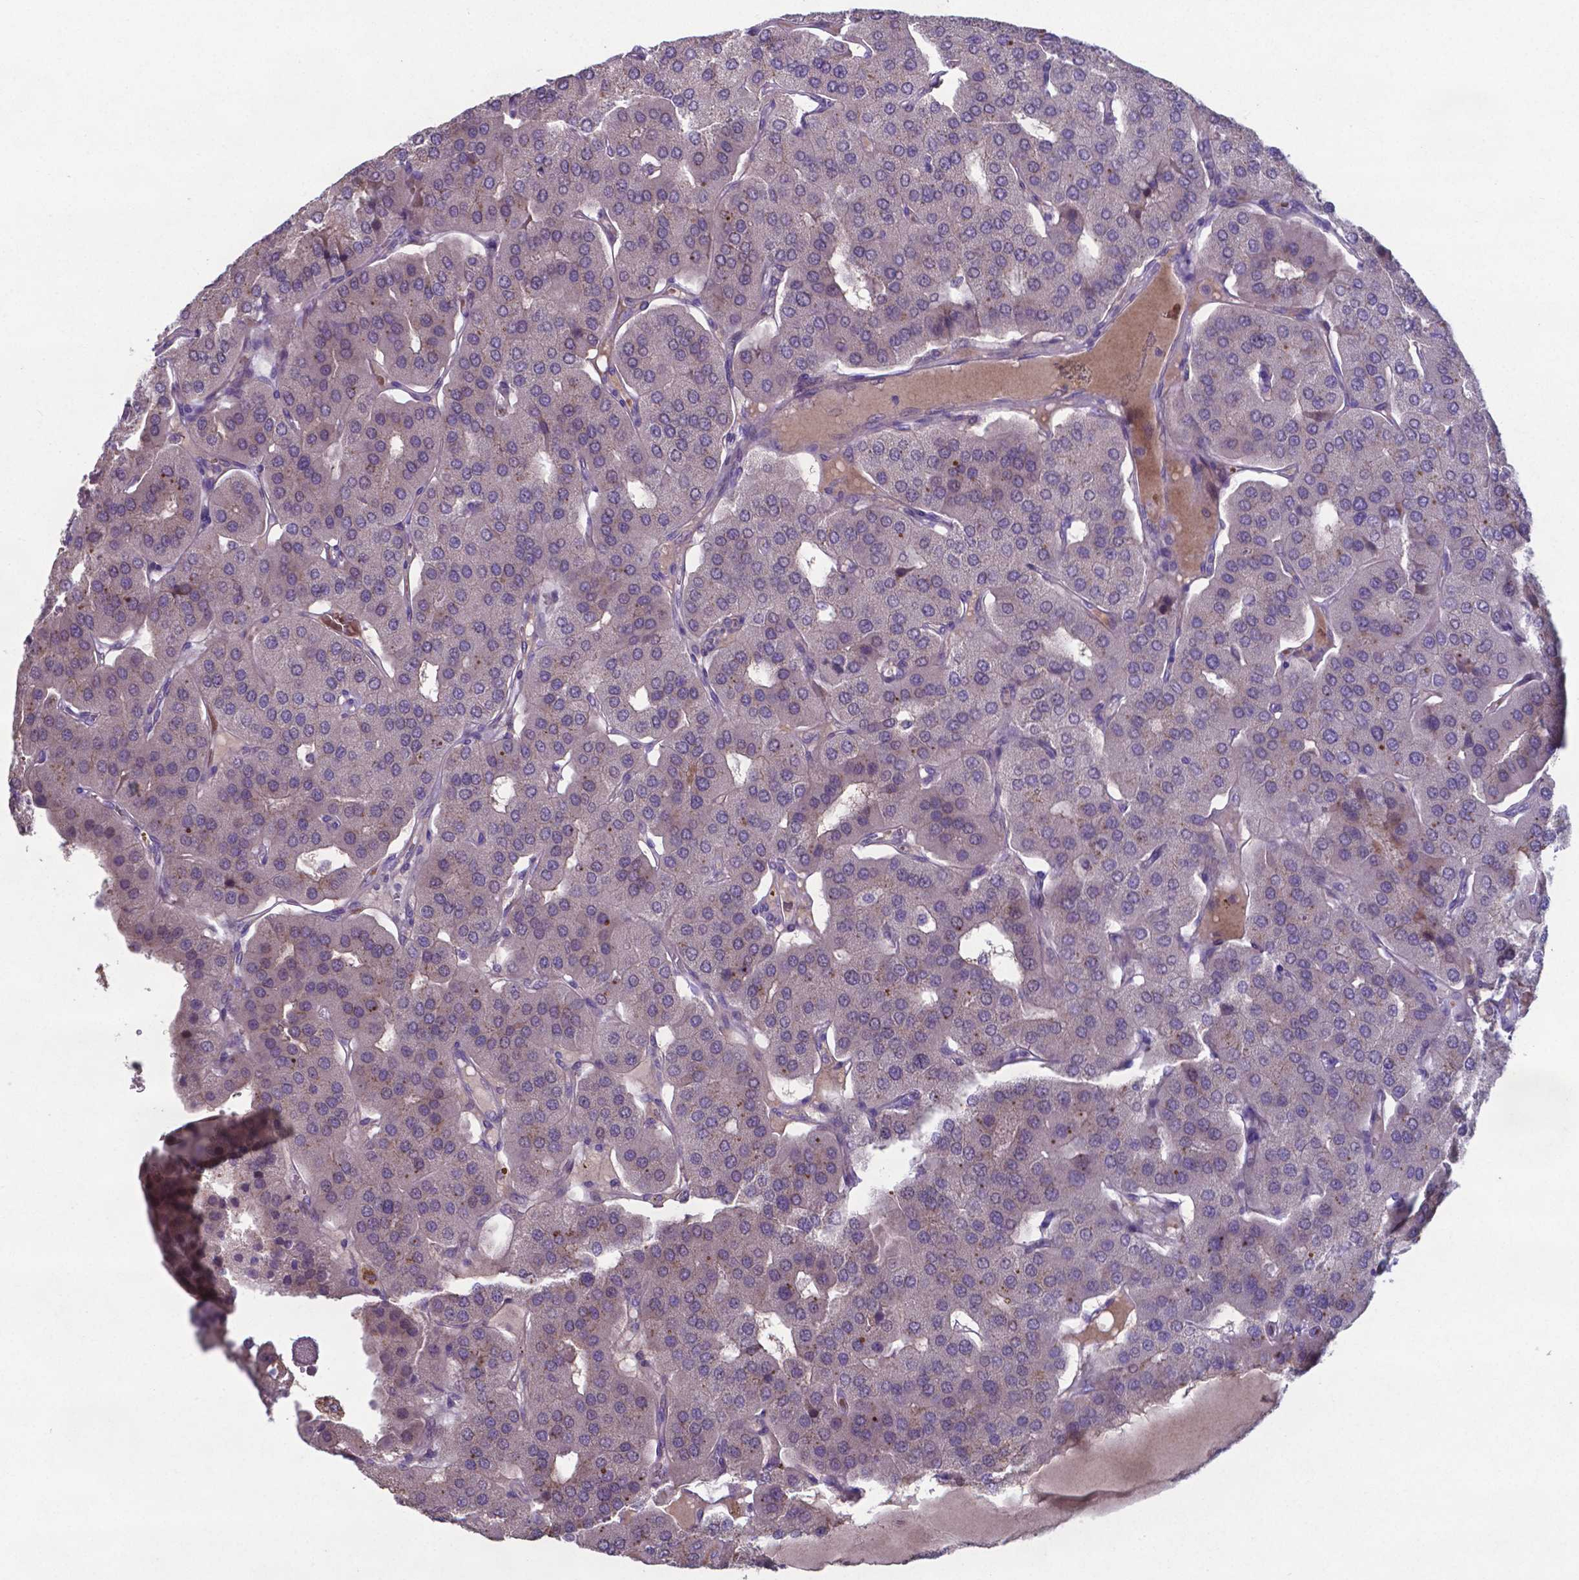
{"staining": {"intensity": "negative", "quantity": "none", "location": "none"}, "tissue": "parathyroid gland", "cell_type": "Glandular cells", "image_type": "normal", "snomed": [{"axis": "morphology", "description": "Normal tissue, NOS"}, {"axis": "morphology", "description": "Adenoma, NOS"}, {"axis": "topography", "description": "Parathyroid gland"}], "caption": "Protein analysis of benign parathyroid gland reveals no significant expression in glandular cells. The staining is performed using DAB (3,3'-diaminobenzidine) brown chromogen with nuclei counter-stained in using hematoxylin.", "gene": "TYRO3", "patient": {"sex": "female", "age": 86}}